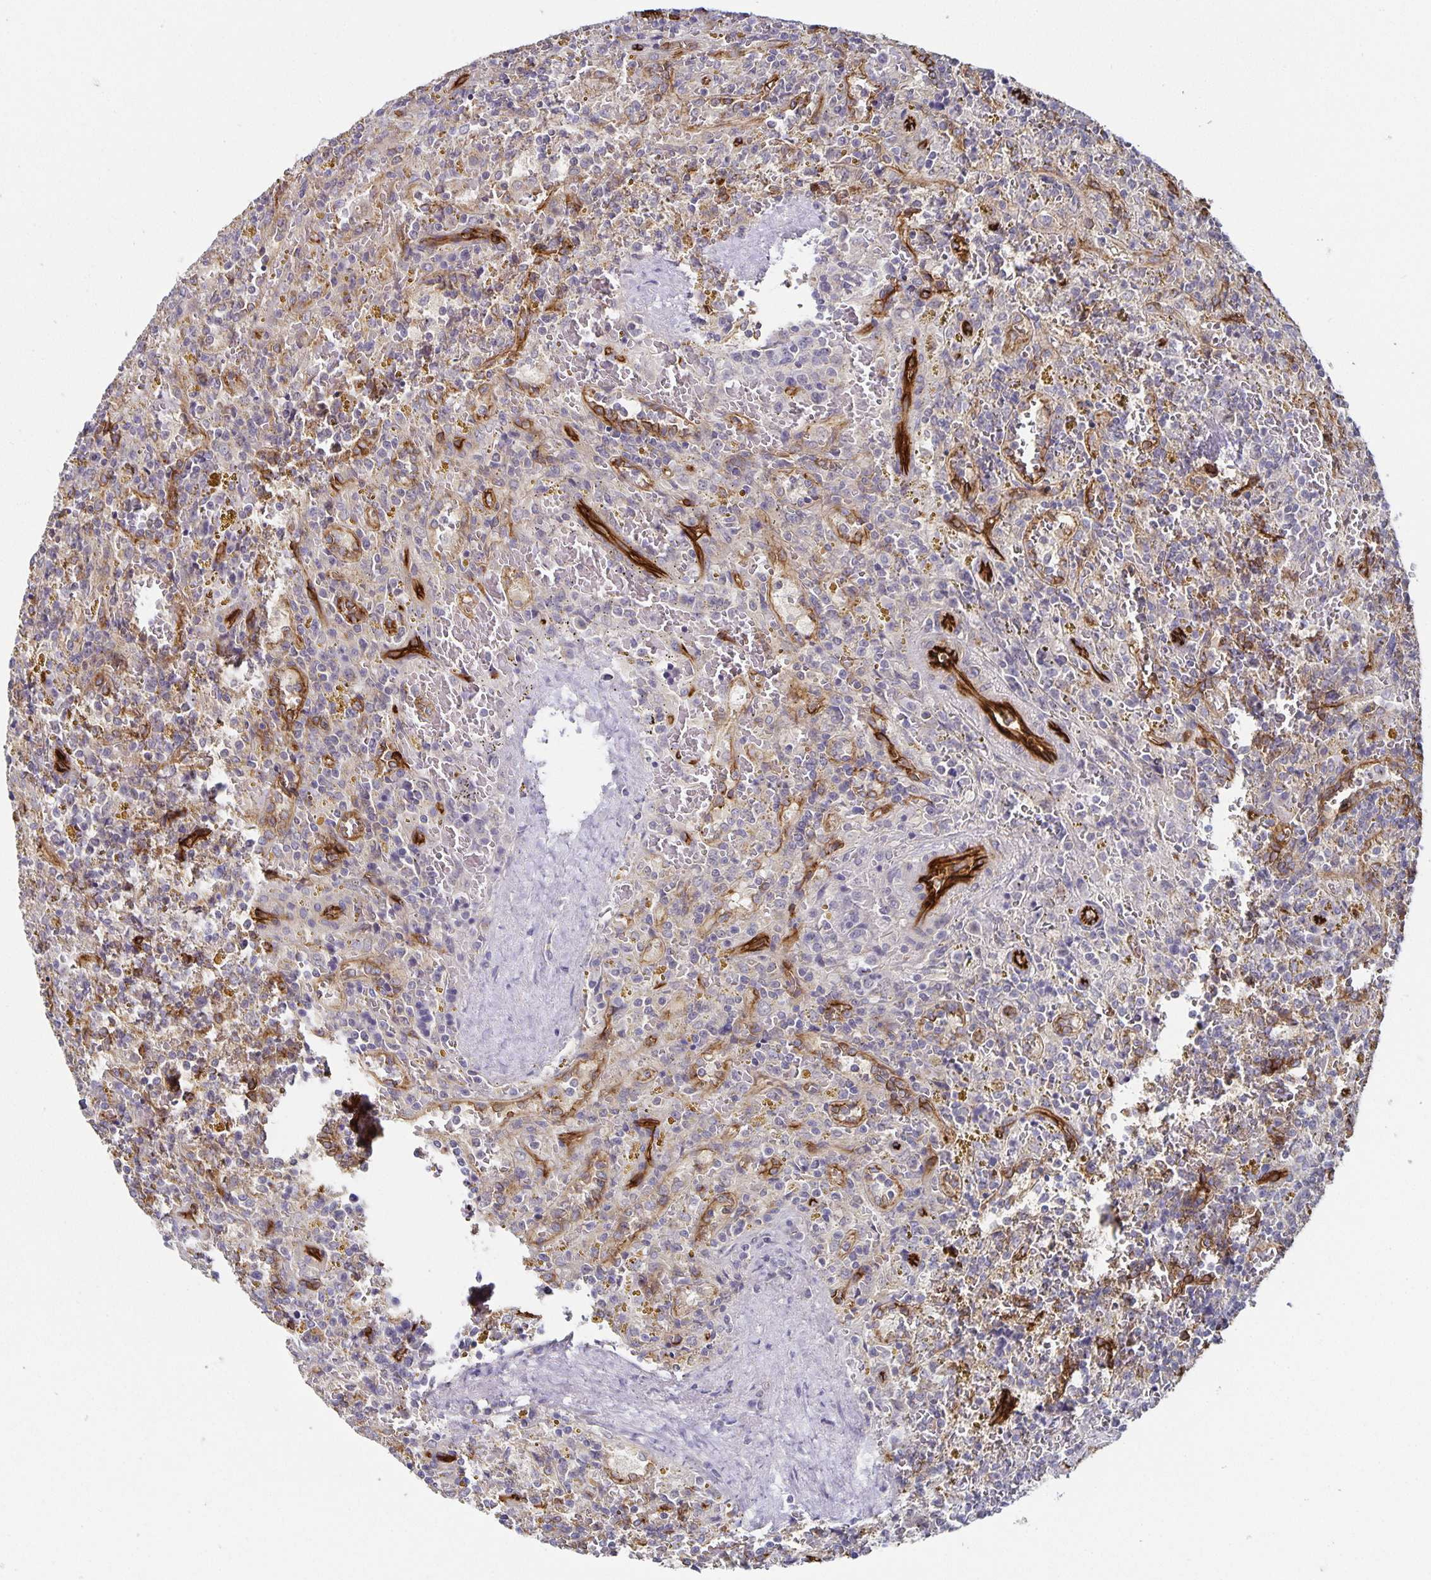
{"staining": {"intensity": "negative", "quantity": "none", "location": "none"}, "tissue": "lymphoma", "cell_type": "Tumor cells", "image_type": "cancer", "snomed": [{"axis": "morphology", "description": "Malignant lymphoma, non-Hodgkin's type, Low grade"}, {"axis": "topography", "description": "Spleen"}], "caption": "This photomicrograph is of malignant lymphoma, non-Hodgkin's type (low-grade) stained with immunohistochemistry to label a protein in brown with the nuclei are counter-stained blue. There is no expression in tumor cells.", "gene": "PODXL", "patient": {"sex": "female", "age": 65}}